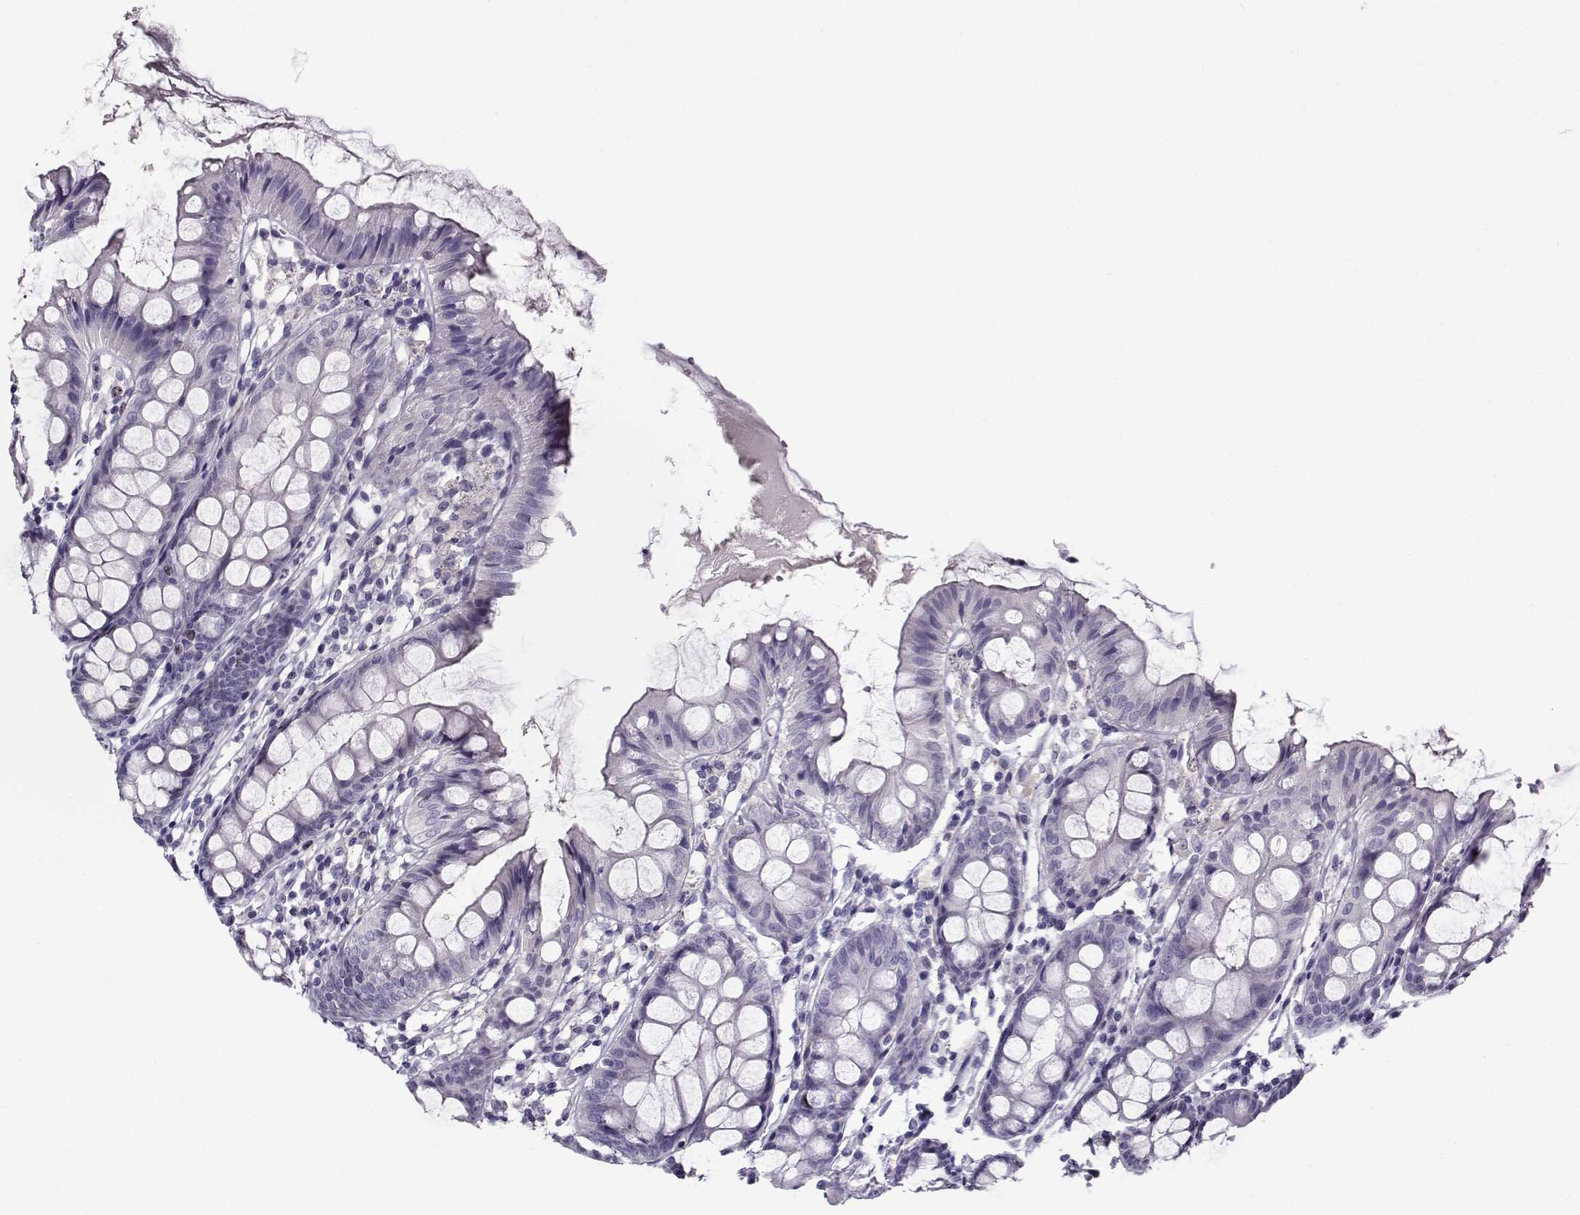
{"staining": {"intensity": "moderate", "quantity": "<25%", "location": "cytoplasmic/membranous"}, "tissue": "colon", "cell_type": "Endothelial cells", "image_type": "normal", "snomed": [{"axis": "morphology", "description": "Normal tissue, NOS"}, {"axis": "topography", "description": "Colon"}], "caption": "Immunohistochemistry (IHC) image of unremarkable human colon stained for a protein (brown), which exhibits low levels of moderate cytoplasmic/membranous staining in approximately <25% of endothelial cells.", "gene": "NPW", "patient": {"sex": "female", "age": 84}}